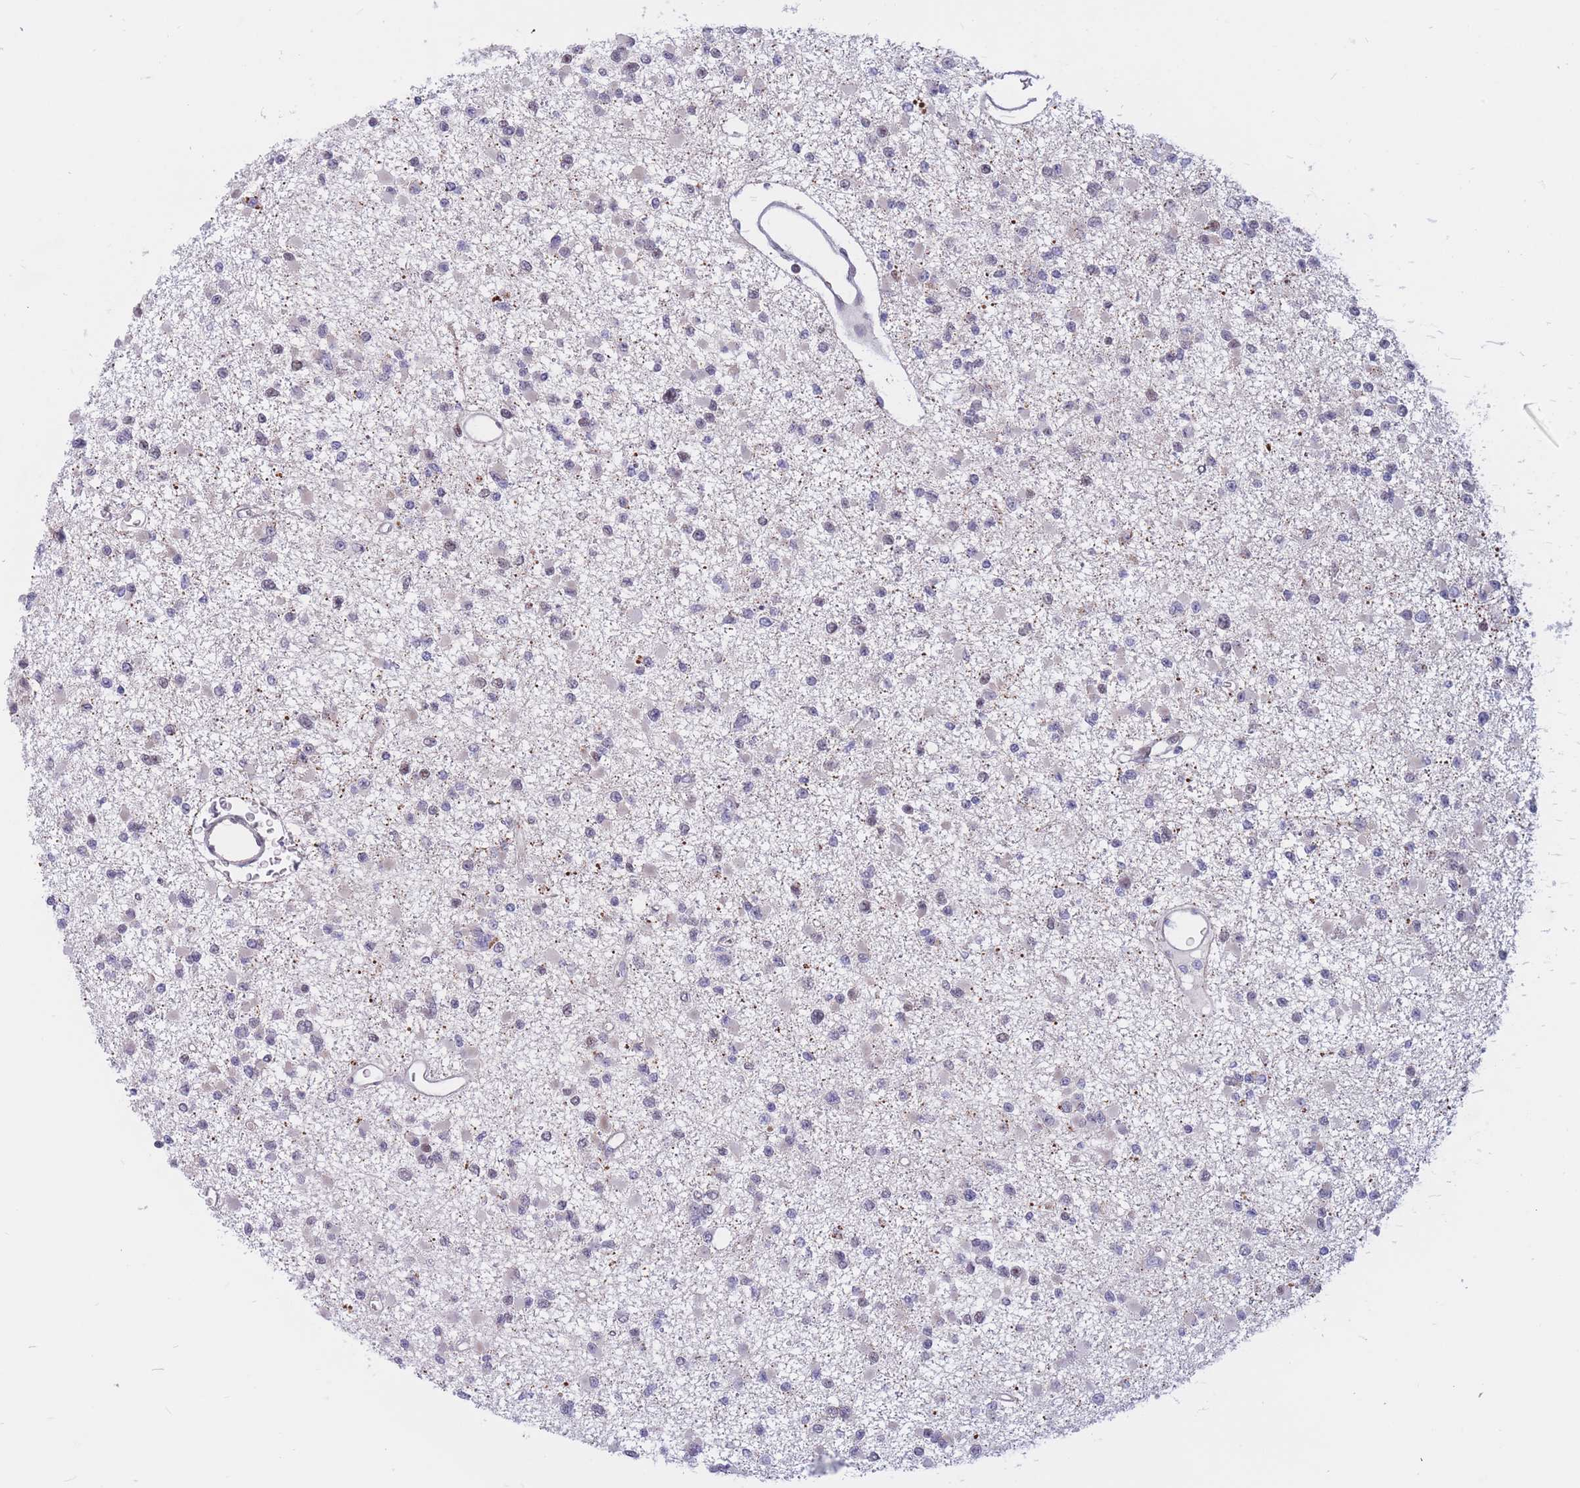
{"staining": {"intensity": "negative", "quantity": "none", "location": "none"}, "tissue": "glioma", "cell_type": "Tumor cells", "image_type": "cancer", "snomed": [{"axis": "morphology", "description": "Glioma, malignant, Low grade"}, {"axis": "topography", "description": "Brain"}], "caption": "Tumor cells show no significant protein staining in low-grade glioma (malignant).", "gene": "BCL9L", "patient": {"sex": "female", "age": 22}}